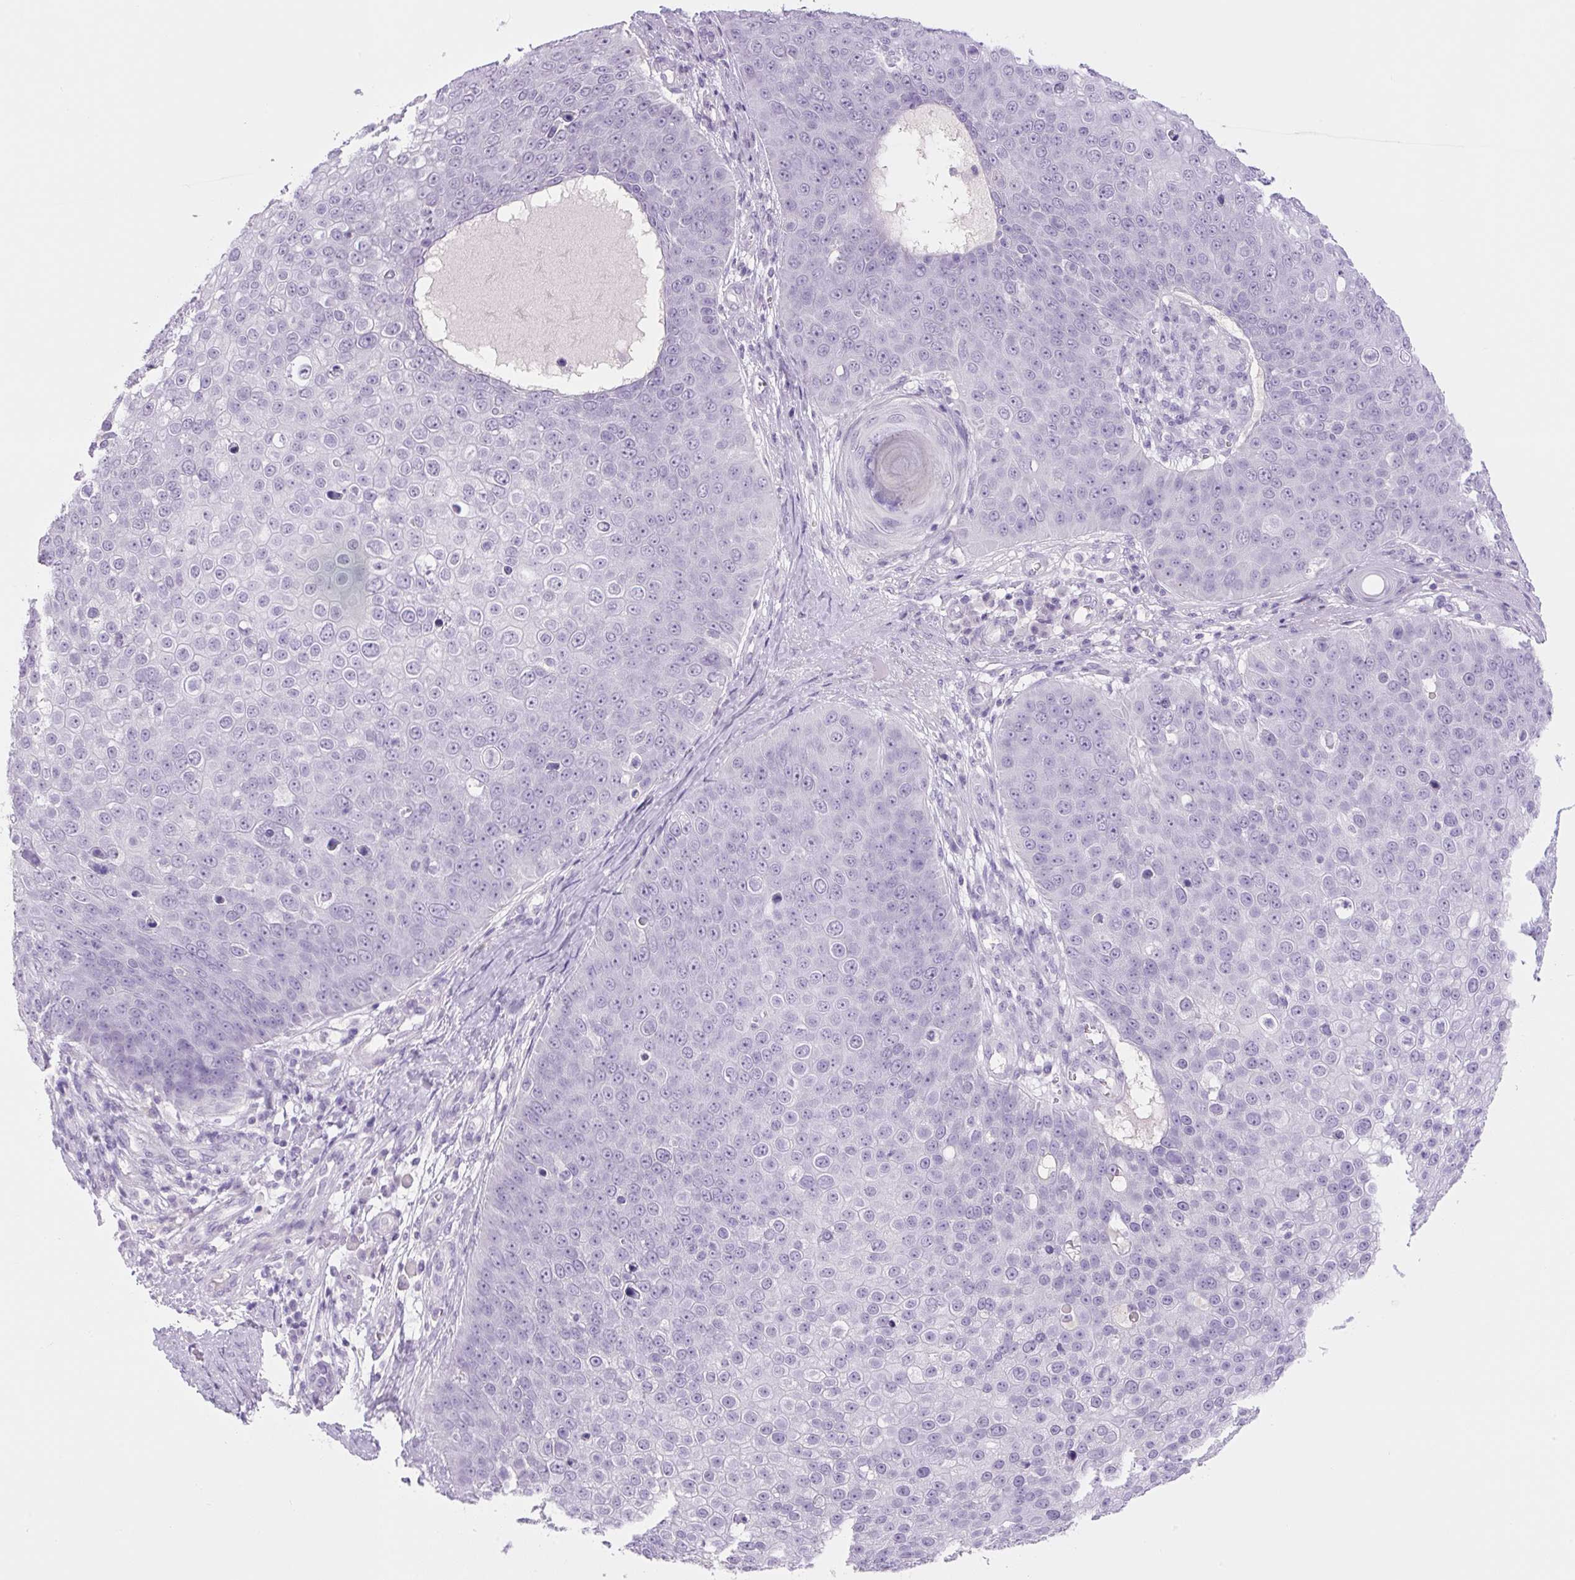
{"staining": {"intensity": "negative", "quantity": "none", "location": "none"}, "tissue": "skin cancer", "cell_type": "Tumor cells", "image_type": "cancer", "snomed": [{"axis": "morphology", "description": "Squamous cell carcinoma, NOS"}, {"axis": "topography", "description": "Skin"}], "caption": "The photomicrograph reveals no staining of tumor cells in skin cancer.", "gene": "COL9A2", "patient": {"sex": "male", "age": 71}}